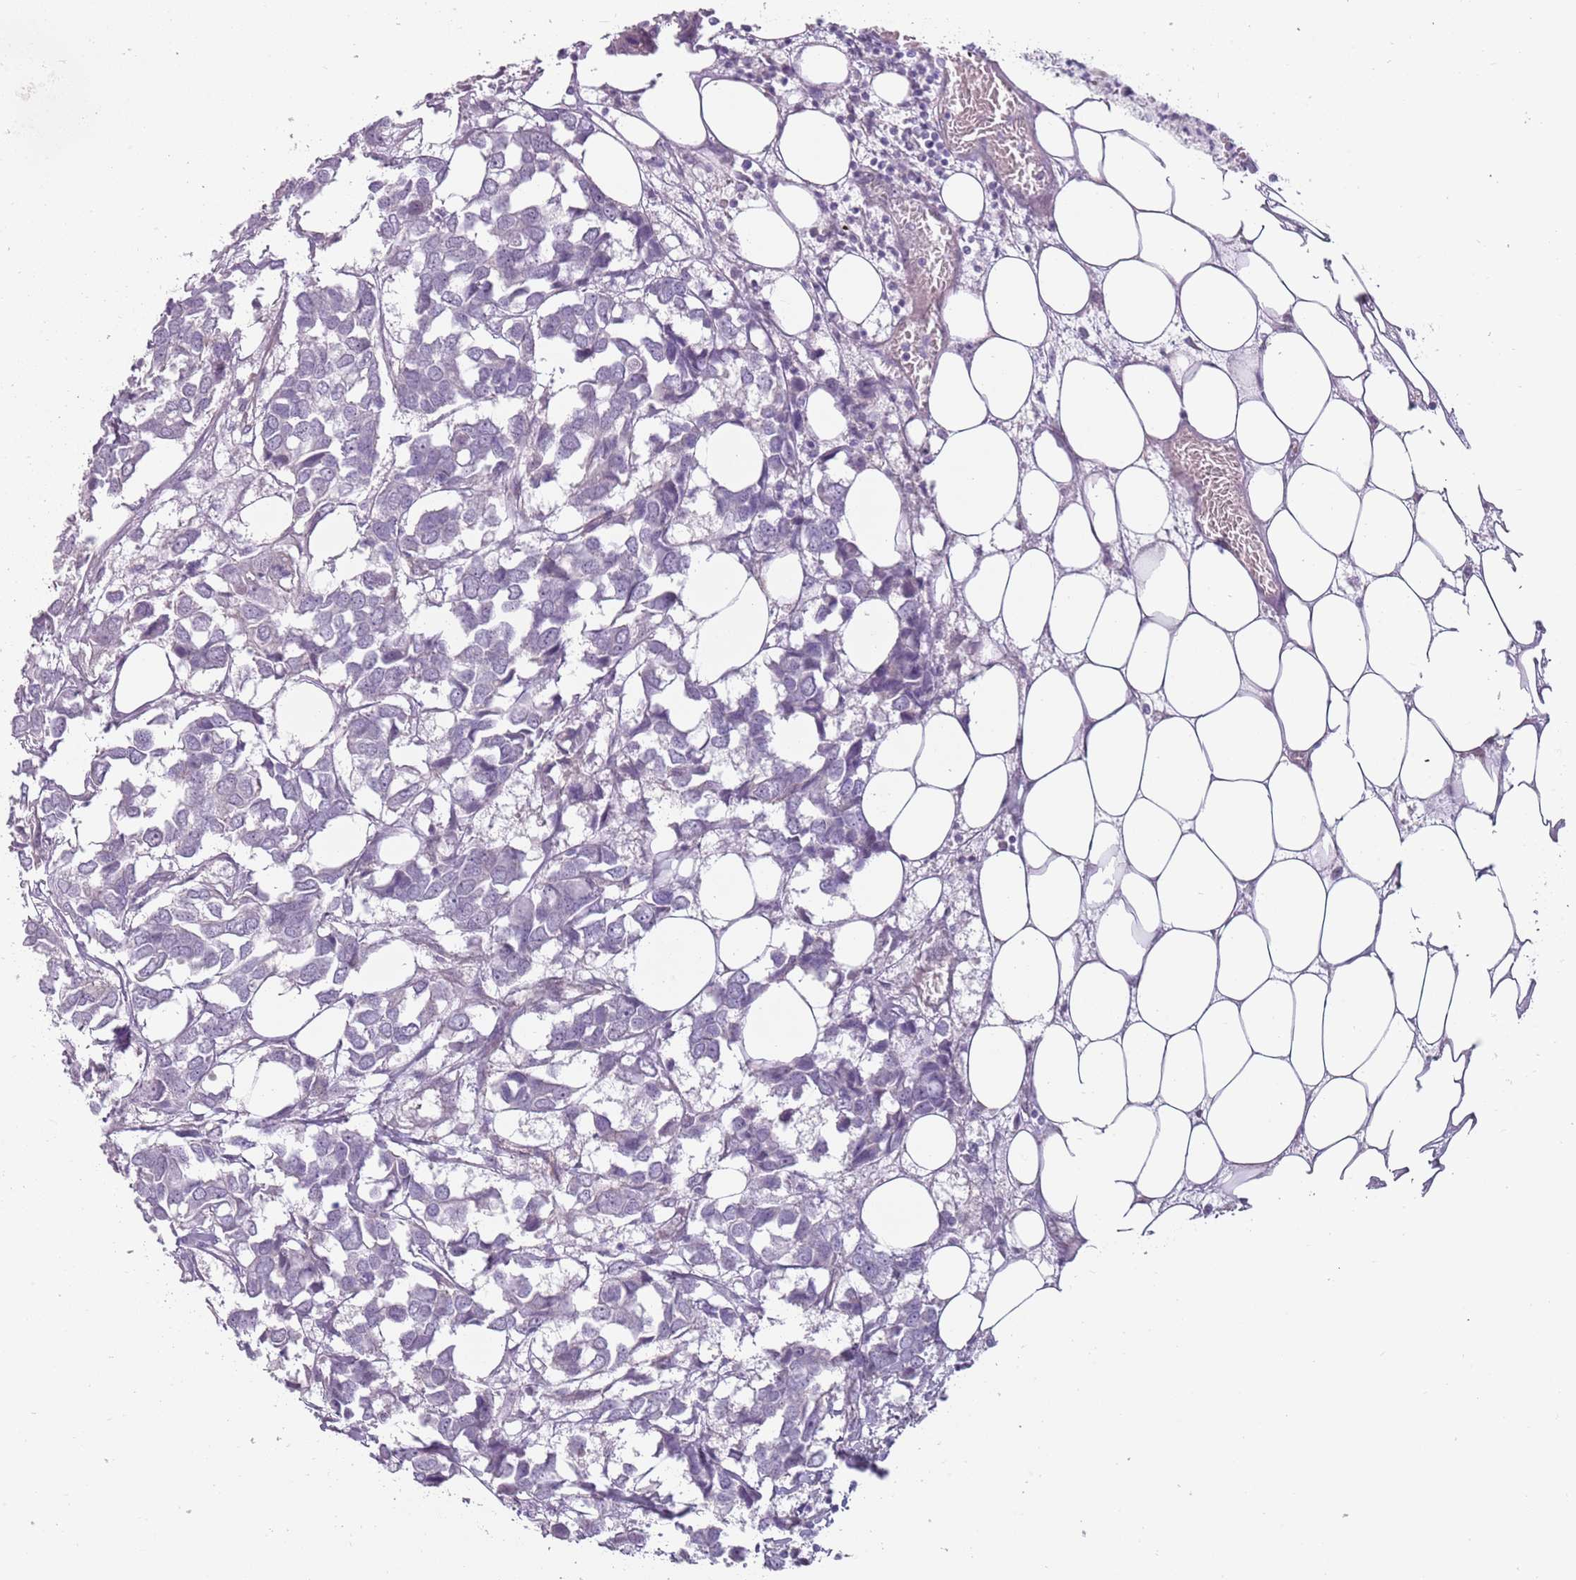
{"staining": {"intensity": "negative", "quantity": "none", "location": "none"}, "tissue": "breast cancer", "cell_type": "Tumor cells", "image_type": "cancer", "snomed": [{"axis": "morphology", "description": "Duct carcinoma"}, {"axis": "topography", "description": "Breast"}], "caption": "A micrograph of human breast cancer (invasive ductal carcinoma) is negative for staining in tumor cells.", "gene": "RFX2", "patient": {"sex": "female", "age": 83}}